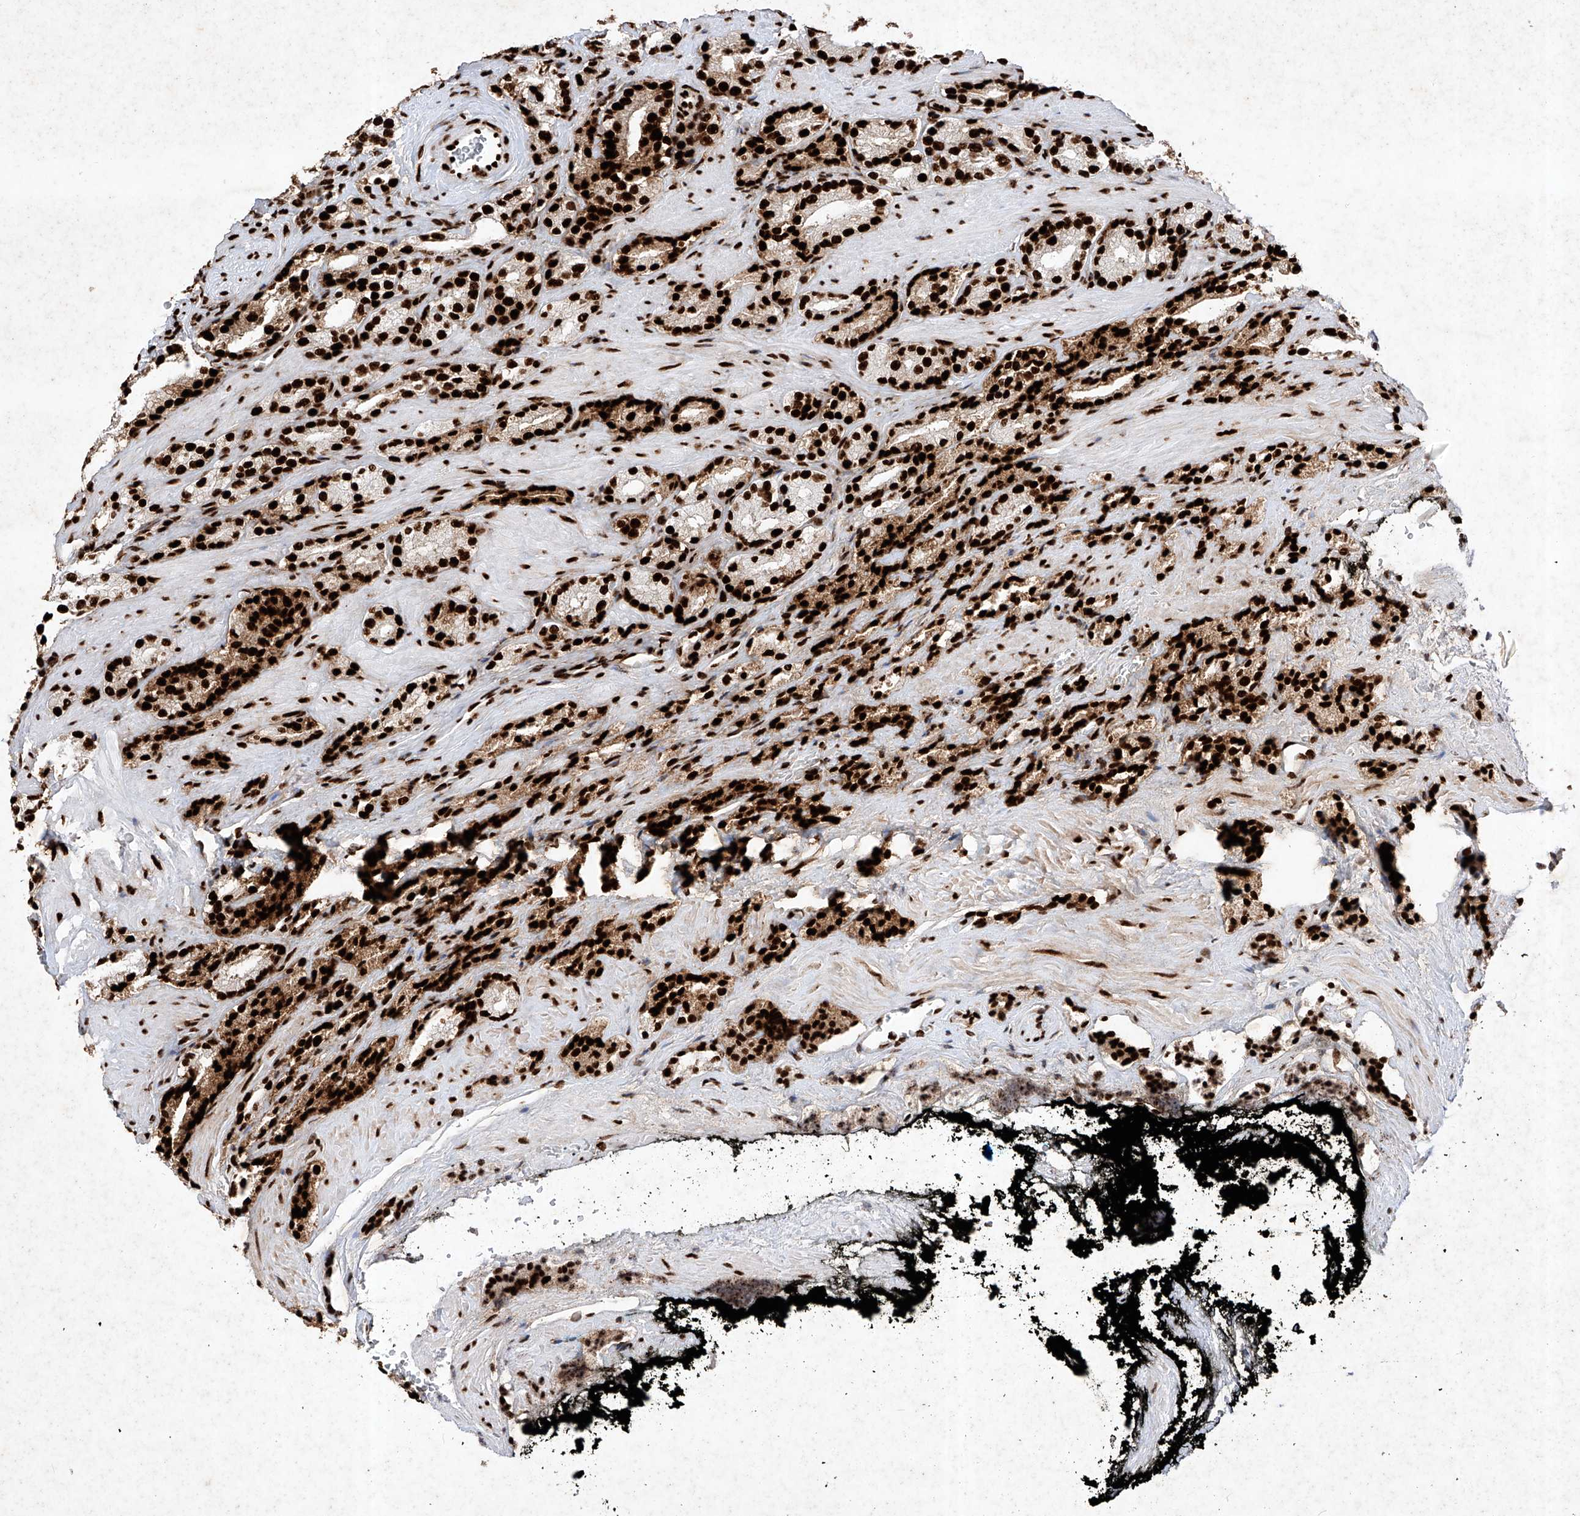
{"staining": {"intensity": "strong", "quantity": ">75%", "location": "cytoplasmic/membranous,nuclear"}, "tissue": "prostate cancer", "cell_type": "Tumor cells", "image_type": "cancer", "snomed": [{"axis": "morphology", "description": "Adenocarcinoma, High grade"}, {"axis": "topography", "description": "Prostate"}], "caption": "Human prostate high-grade adenocarcinoma stained for a protein (brown) shows strong cytoplasmic/membranous and nuclear positive staining in about >75% of tumor cells.", "gene": "SRSF6", "patient": {"sex": "male", "age": 71}}